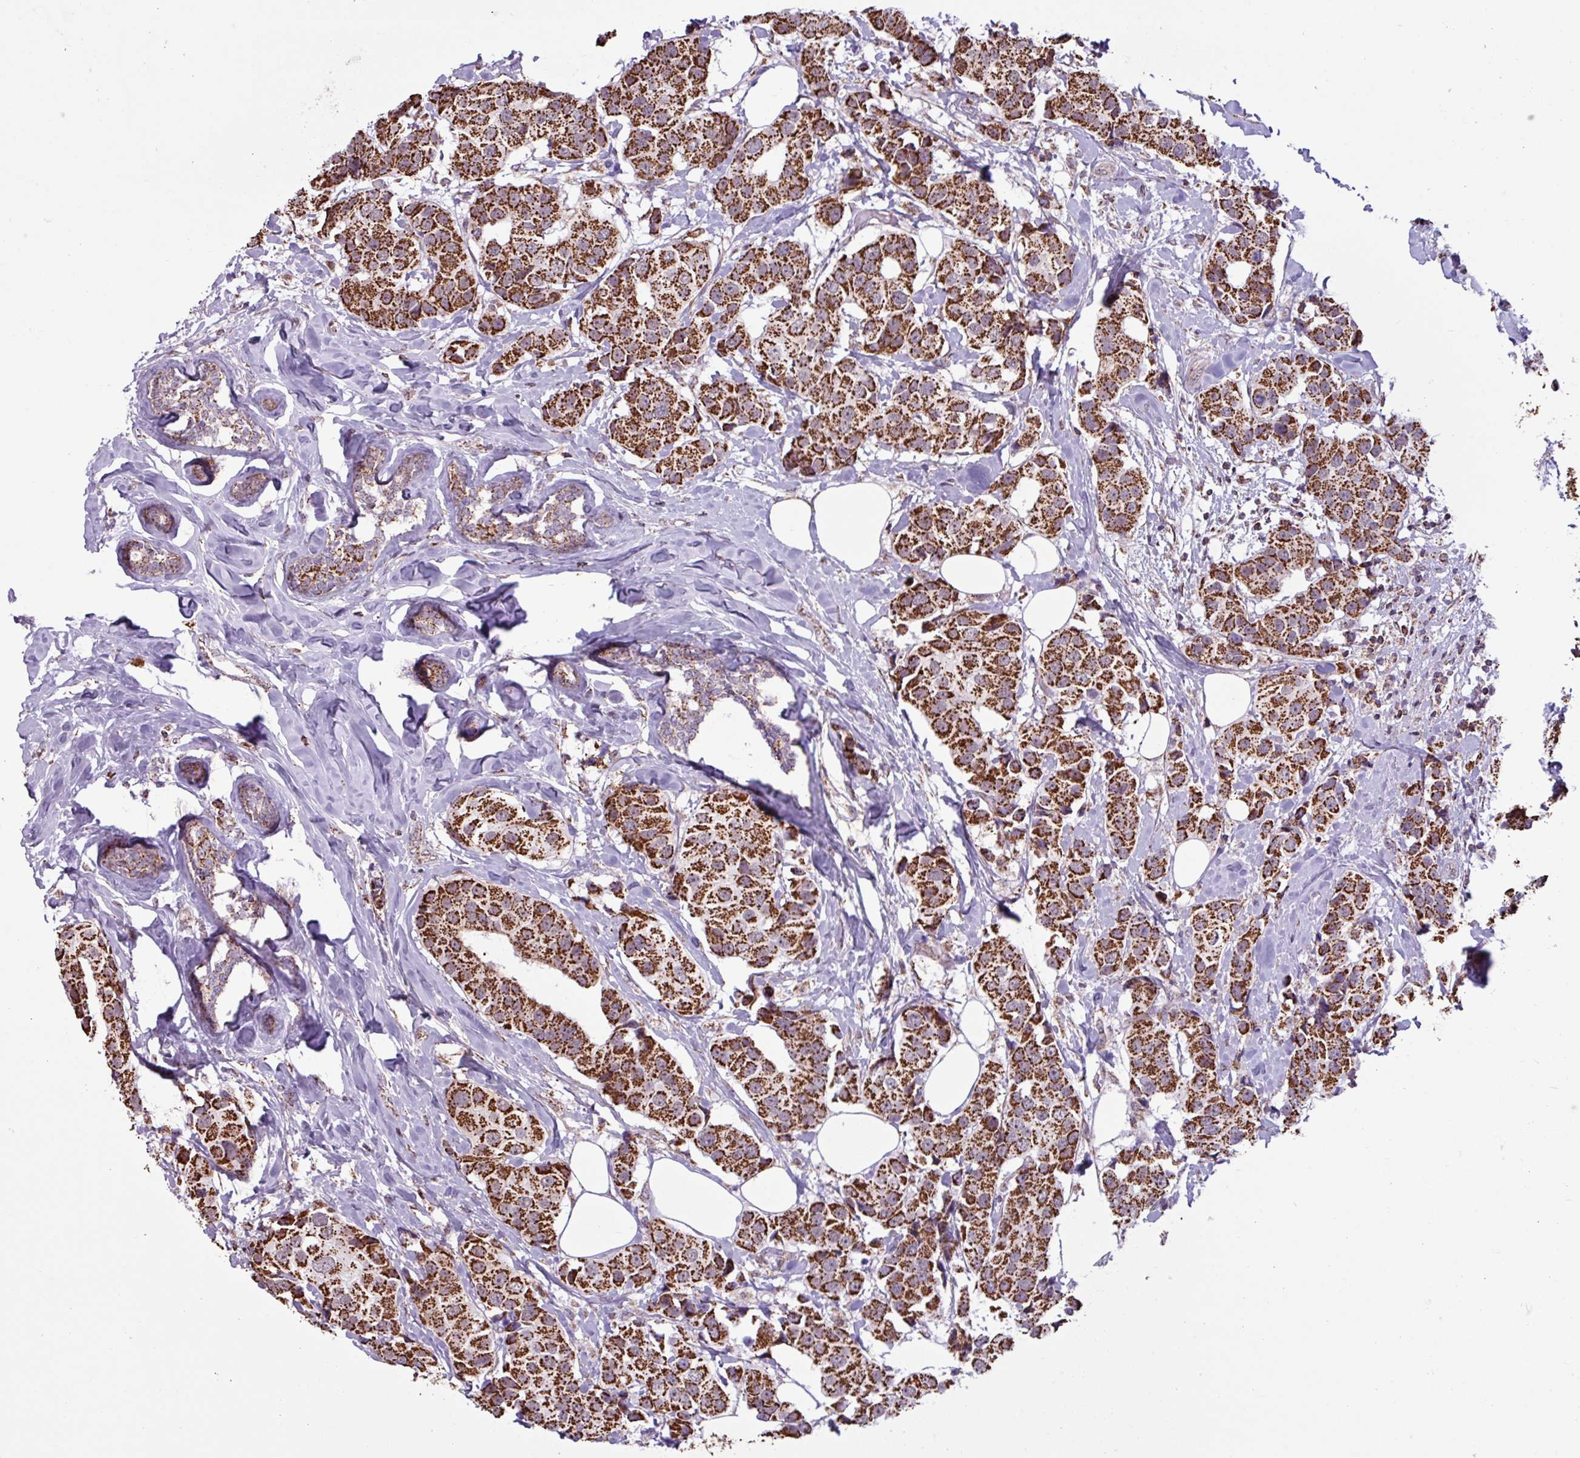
{"staining": {"intensity": "strong", "quantity": ">75%", "location": "cytoplasmic/membranous"}, "tissue": "breast cancer", "cell_type": "Tumor cells", "image_type": "cancer", "snomed": [{"axis": "morphology", "description": "Normal tissue, NOS"}, {"axis": "morphology", "description": "Duct carcinoma"}, {"axis": "topography", "description": "Breast"}], "caption": "IHC of breast intraductal carcinoma displays high levels of strong cytoplasmic/membranous staining in approximately >75% of tumor cells. (IHC, brightfield microscopy, high magnification).", "gene": "ALG8", "patient": {"sex": "female", "age": 39}}